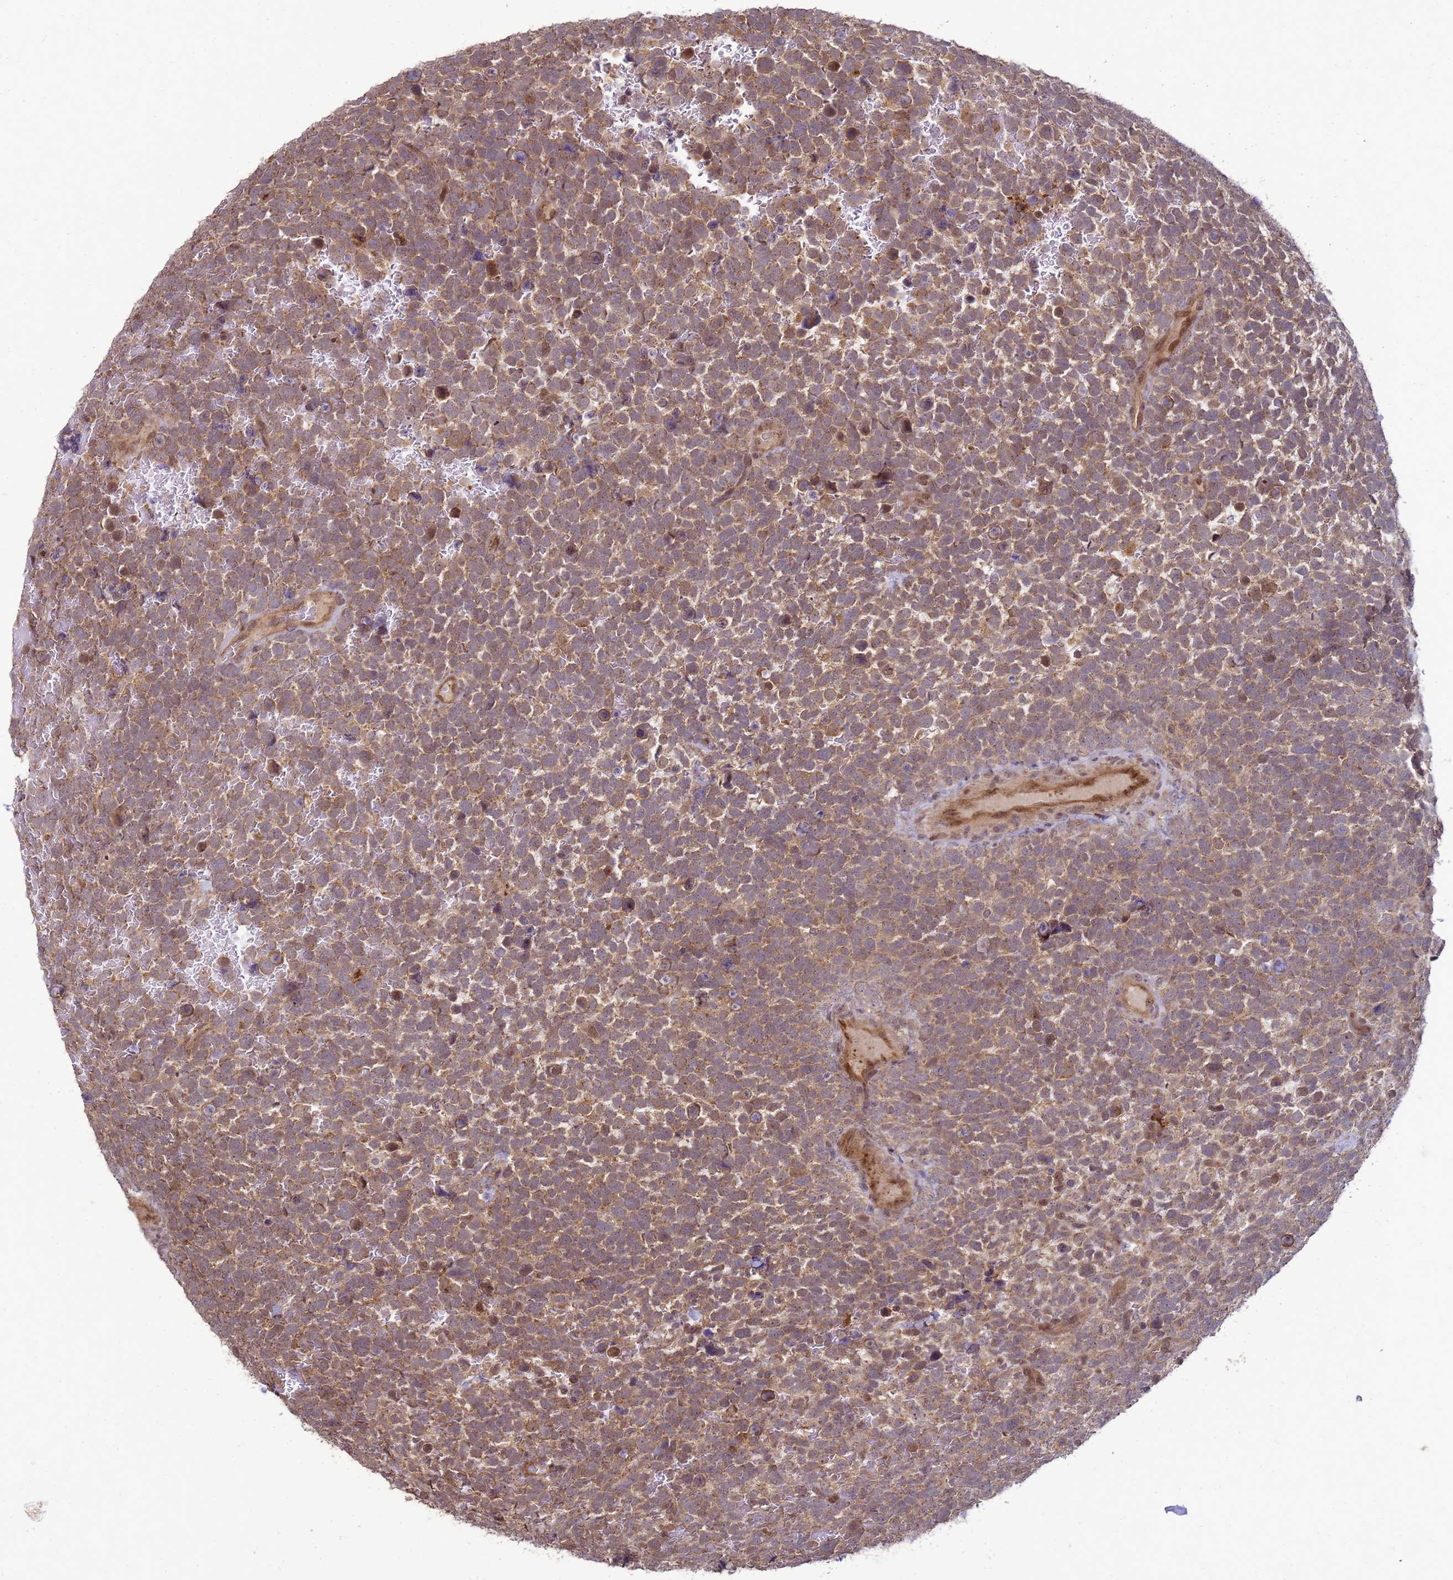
{"staining": {"intensity": "strong", "quantity": "<25%", "location": "cytoplasmic/membranous"}, "tissue": "urothelial cancer", "cell_type": "Tumor cells", "image_type": "cancer", "snomed": [{"axis": "morphology", "description": "Urothelial carcinoma, High grade"}, {"axis": "topography", "description": "Urinary bladder"}], "caption": "Strong cytoplasmic/membranous protein staining is appreciated in about <25% of tumor cells in urothelial cancer. (Stains: DAB (3,3'-diaminobenzidine) in brown, nuclei in blue, Microscopy: brightfield microscopy at high magnification).", "gene": "CRBN", "patient": {"sex": "female", "age": 82}}